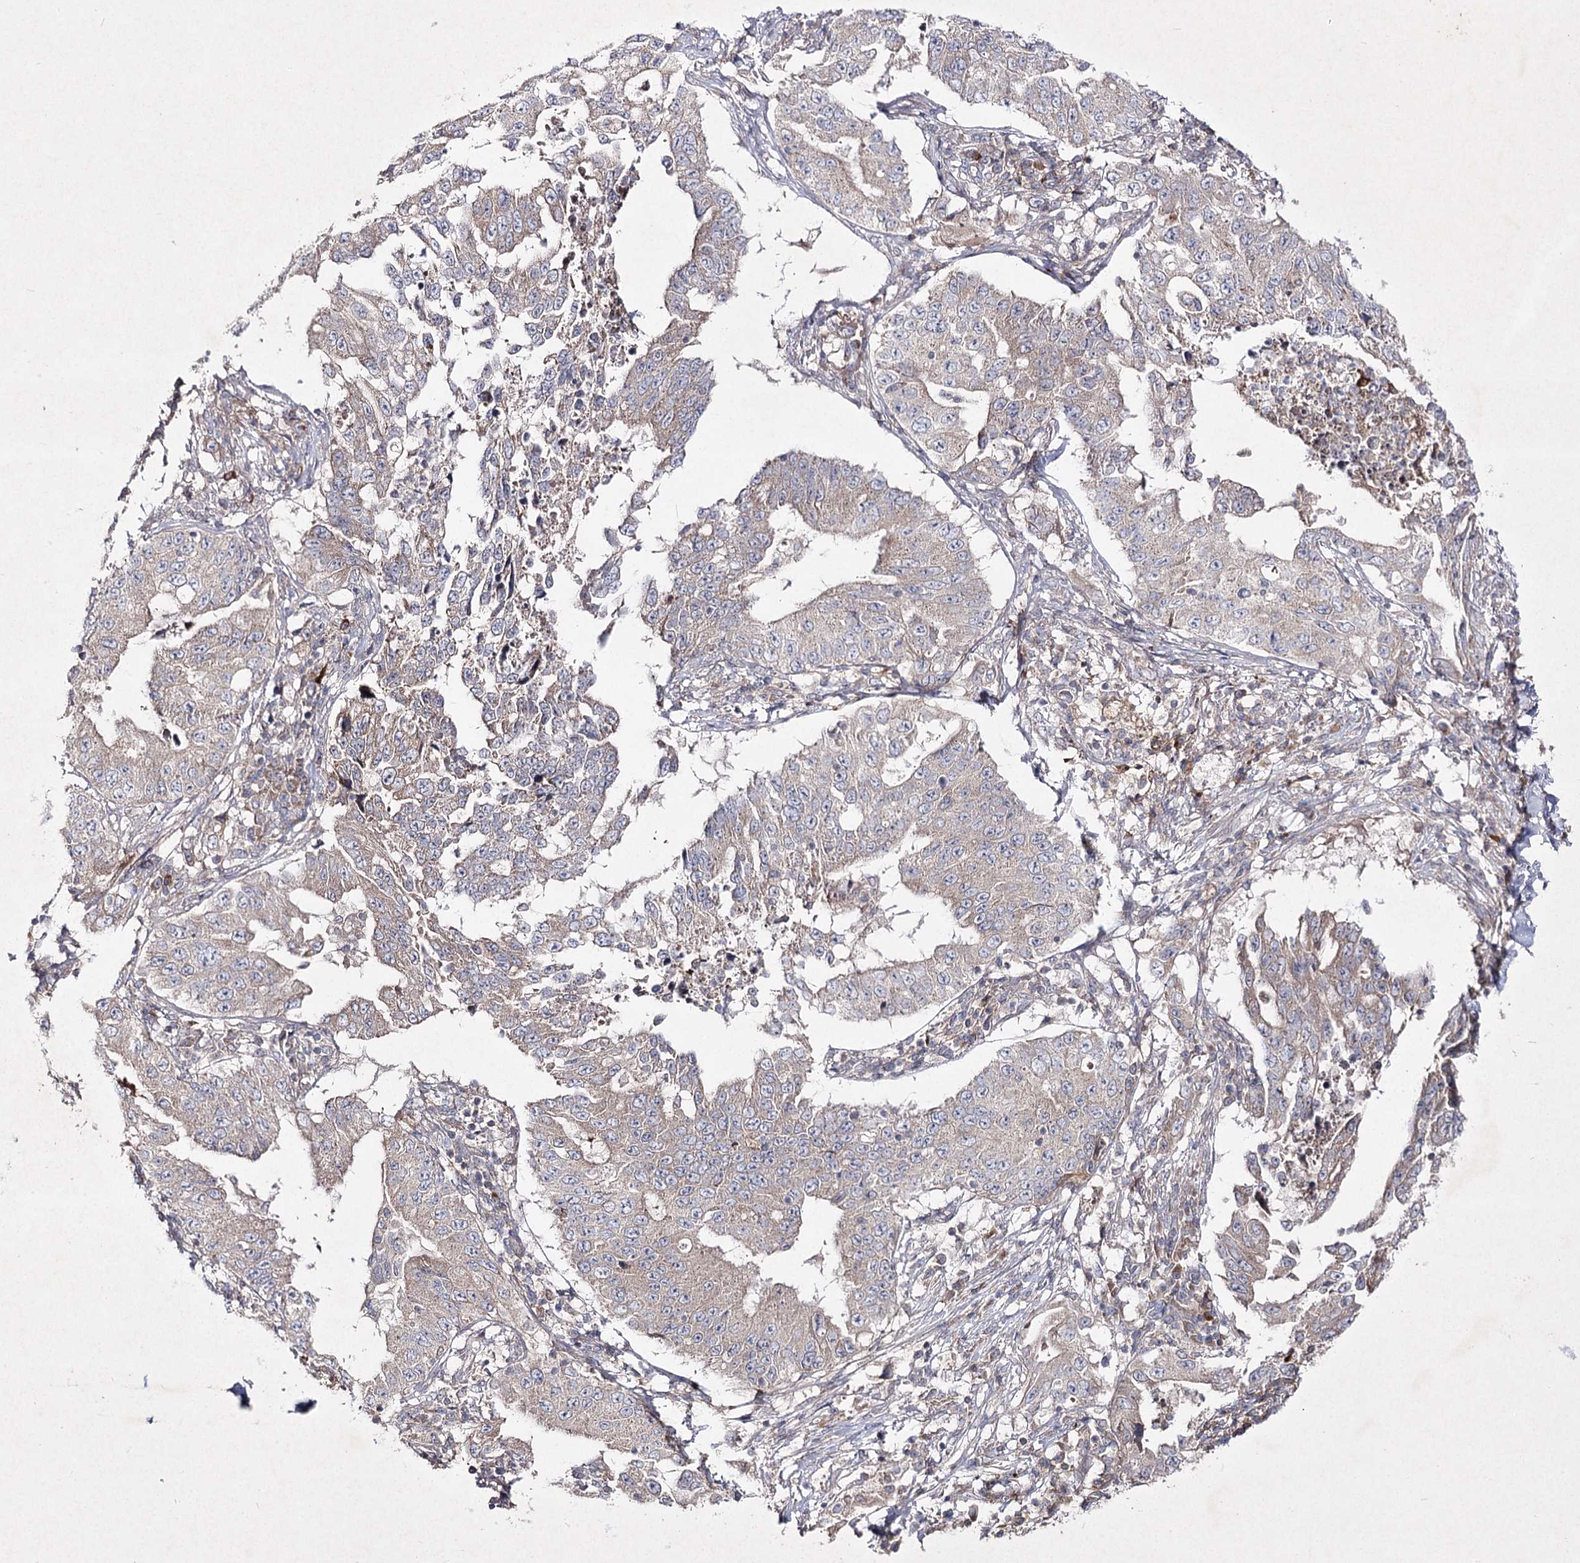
{"staining": {"intensity": "weak", "quantity": "<25%", "location": "cytoplasmic/membranous"}, "tissue": "lung cancer", "cell_type": "Tumor cells", "image_type": "cancer", "snomed": [{"axis": "morphology", "description": "Adenocarcinoma, NOS"}, {"axis": "topography", "description": "Lung"}], "caption": "Tumor cells are negative for brown protein staining in lung adenocarcinoma.", "gene": "CIB2", "patient": {"sex": "female", "age": 51}}